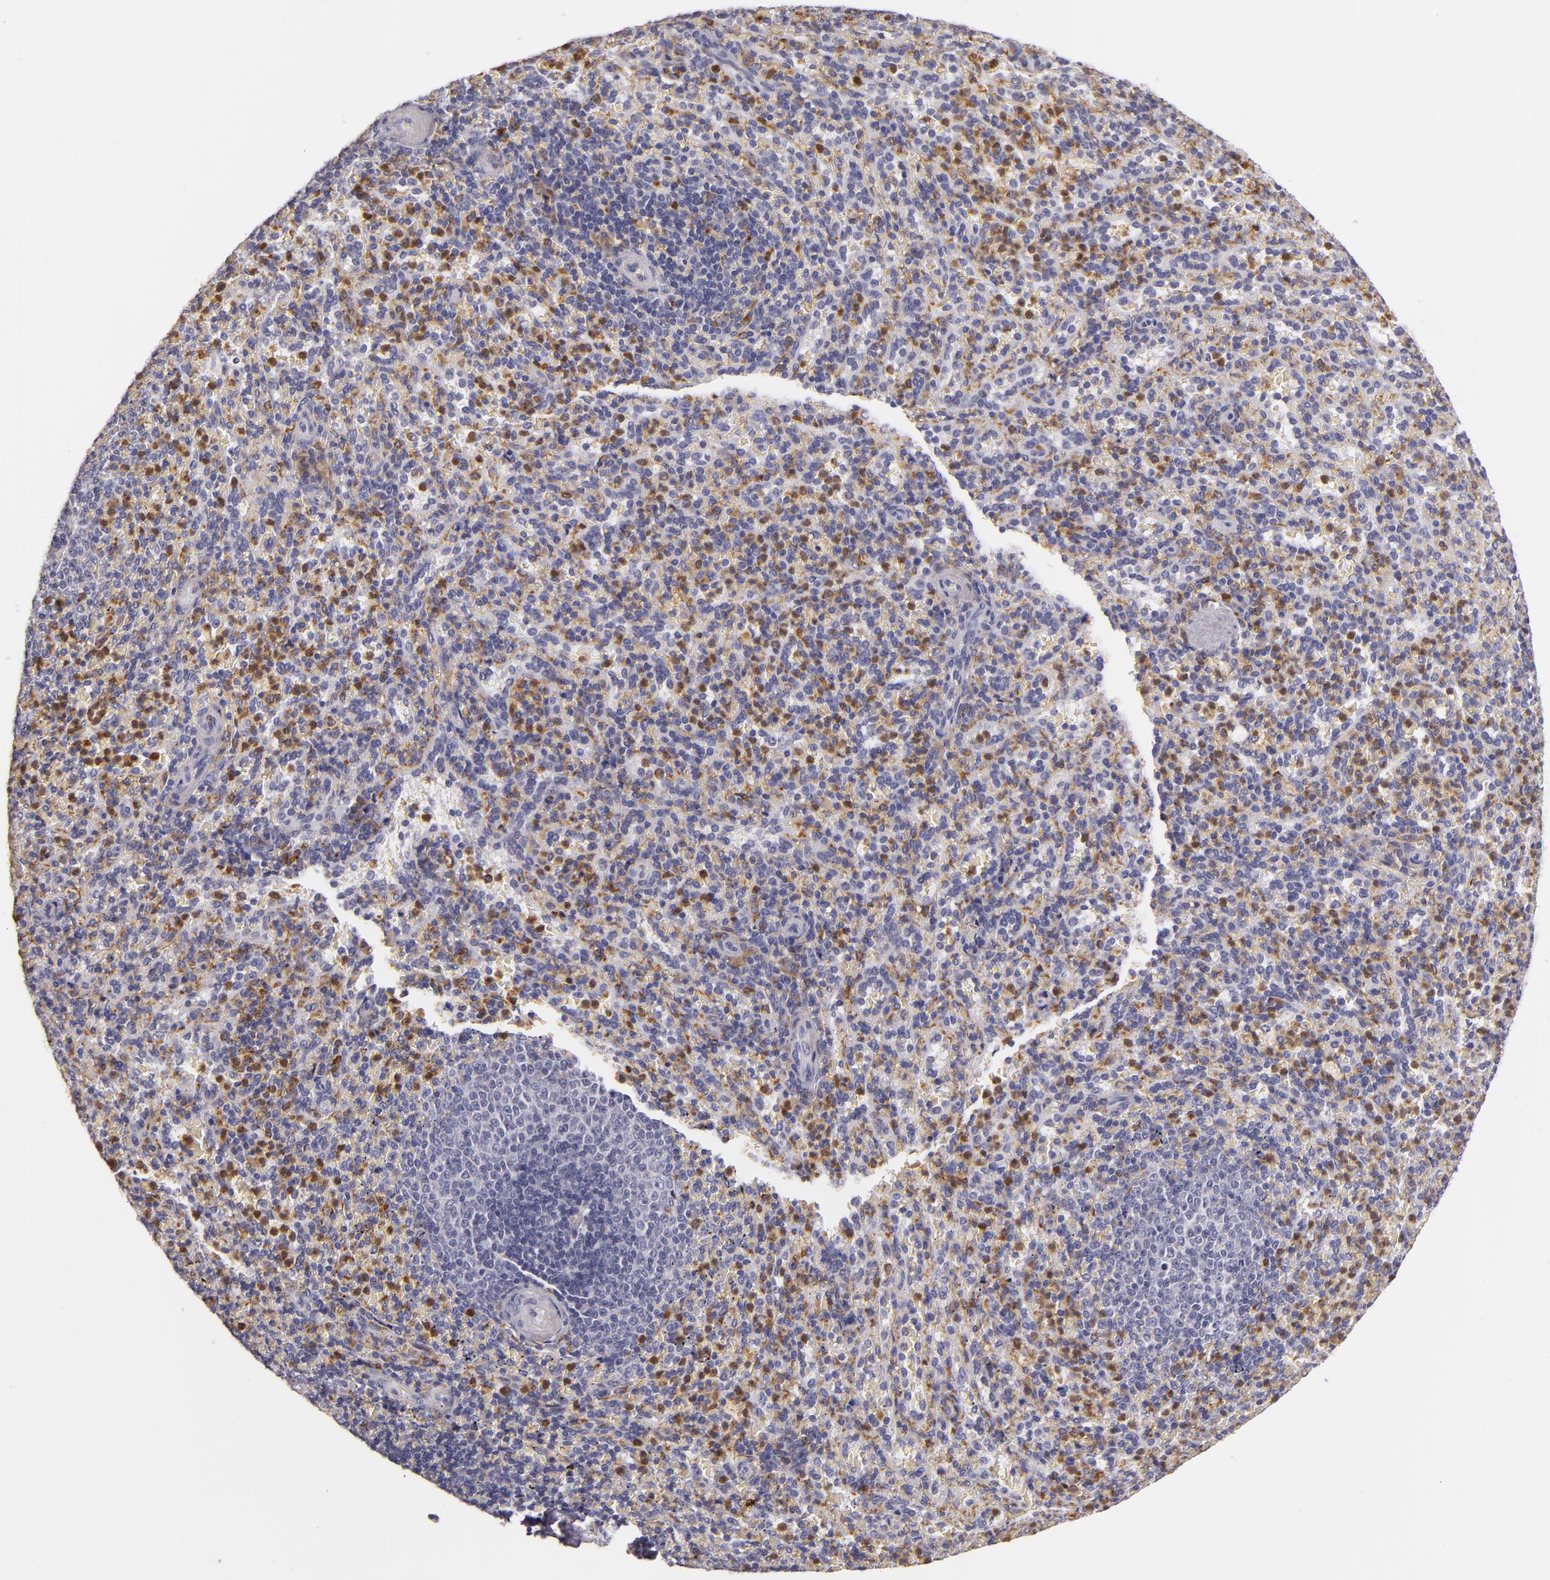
{"staining": {"intensity": "strong", "quantity": "25%-75%", "location": "cytoplasmic/membranous"}, "tissue": "spleen", "cell_type": "Cells in red pulp", "image_type": "normal", "snomed": [{"axis": "morphology", "description": "Normal tissue, NOS"}, {"axis": "topography", "description": "Spleen"}], "caption": "Immunohistochemical staining of normal human spleen displays strong cytoplasmic/membranous protein positivity in approximately 25%-75% of cells in red pulp.", "gene": "TLR8", "patient": {"sex": "female", "age": 21}}